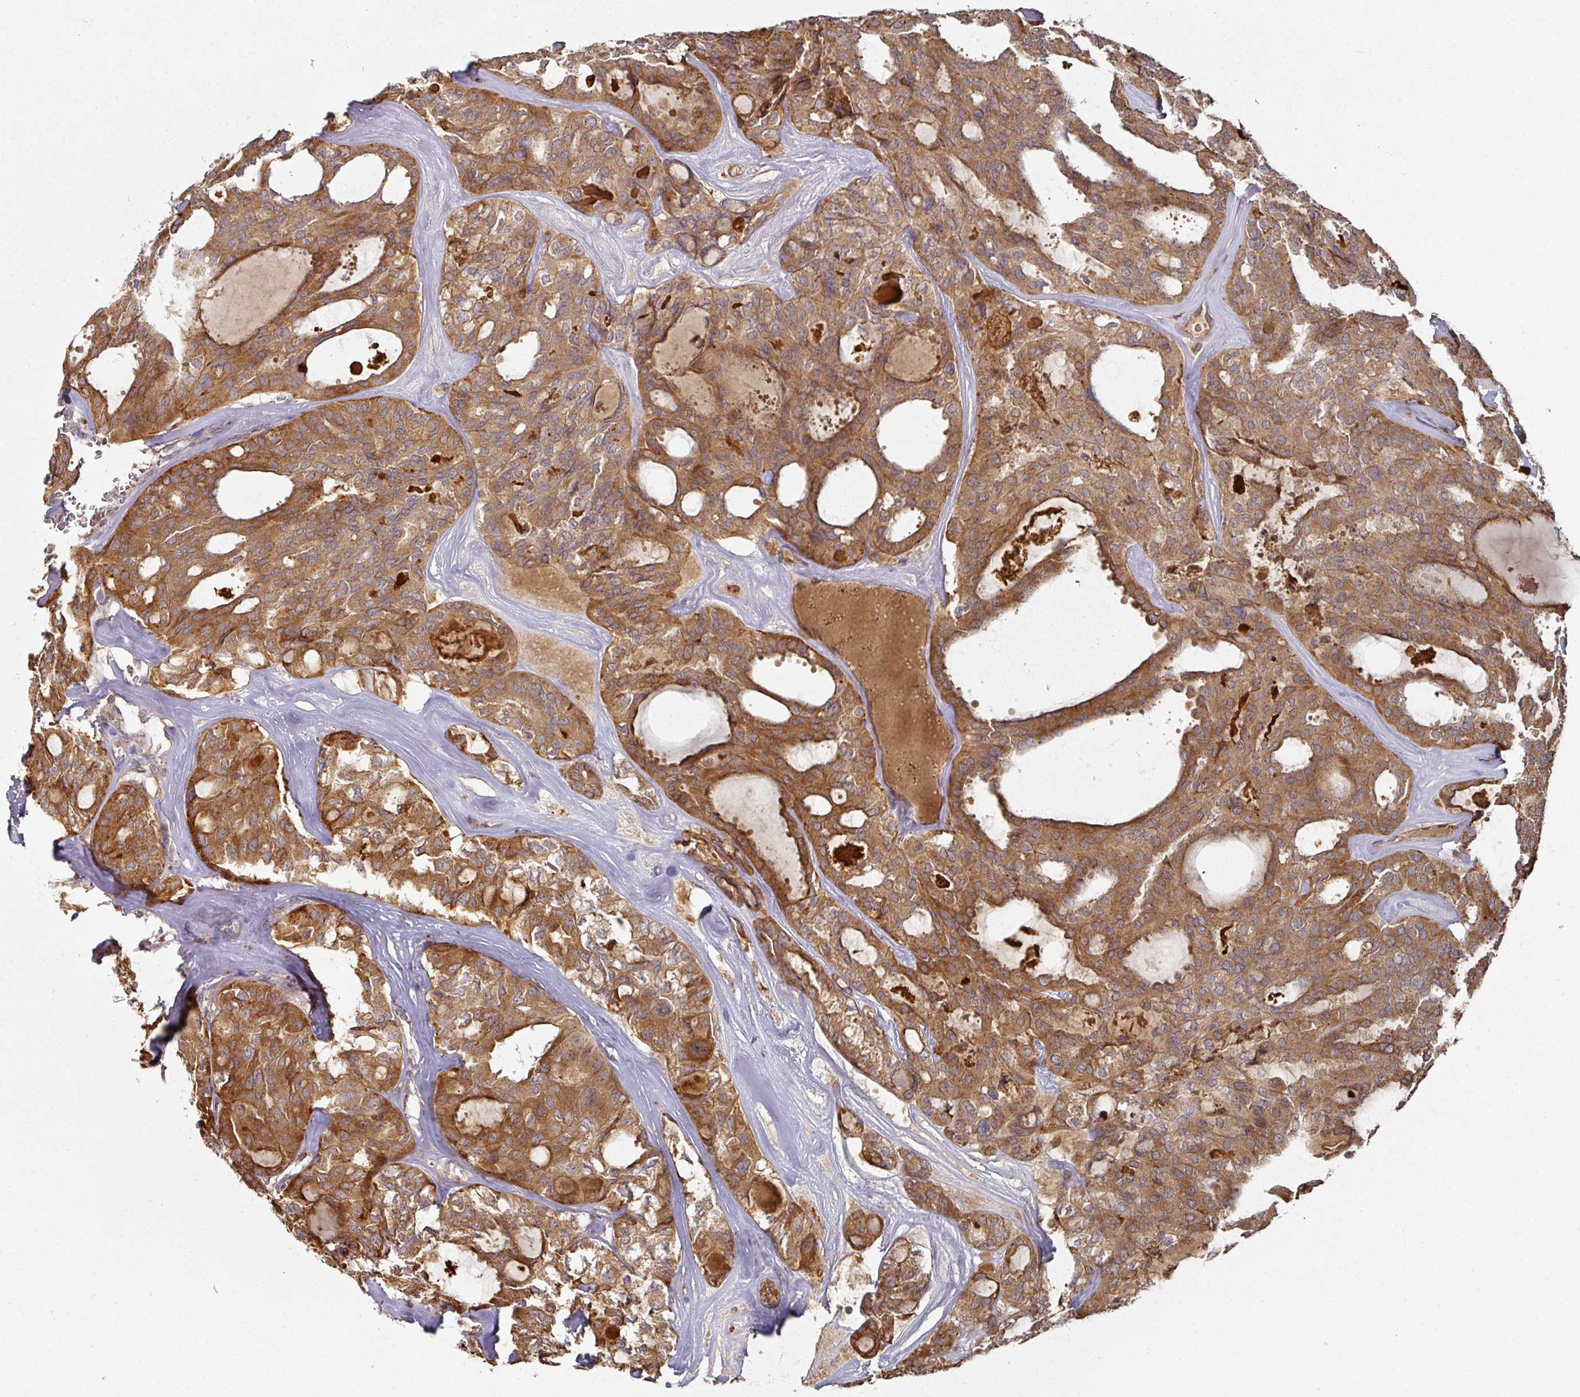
{"staining": {"intensity": "strong", "quantity": ">75%", "location": "cytoplasmic/membranous"}, "tissue": "thyroid cancer", "cell_type": "Tumor cells", "image_type": "cancer", "snomed": [{"axis": "morphology", "description": "Follicular adenoma carcinoma, NOS"}, {"axis": "topography", "description": "Thyroid gland"}], "caption": "Immunohistochemistry (IHC) micrograph of neoplastic tissue: thyroid cancer (follicular adenoma carcinoma) stained using IHC reveals high levels of strong protein expression localized specifically in the cytoplasmic/membranous of tumor cells, appearing as a cytoplasmic/membranous brown color.", "gene": "CEP95", "patient": {"sex": "male", "age": 75}}